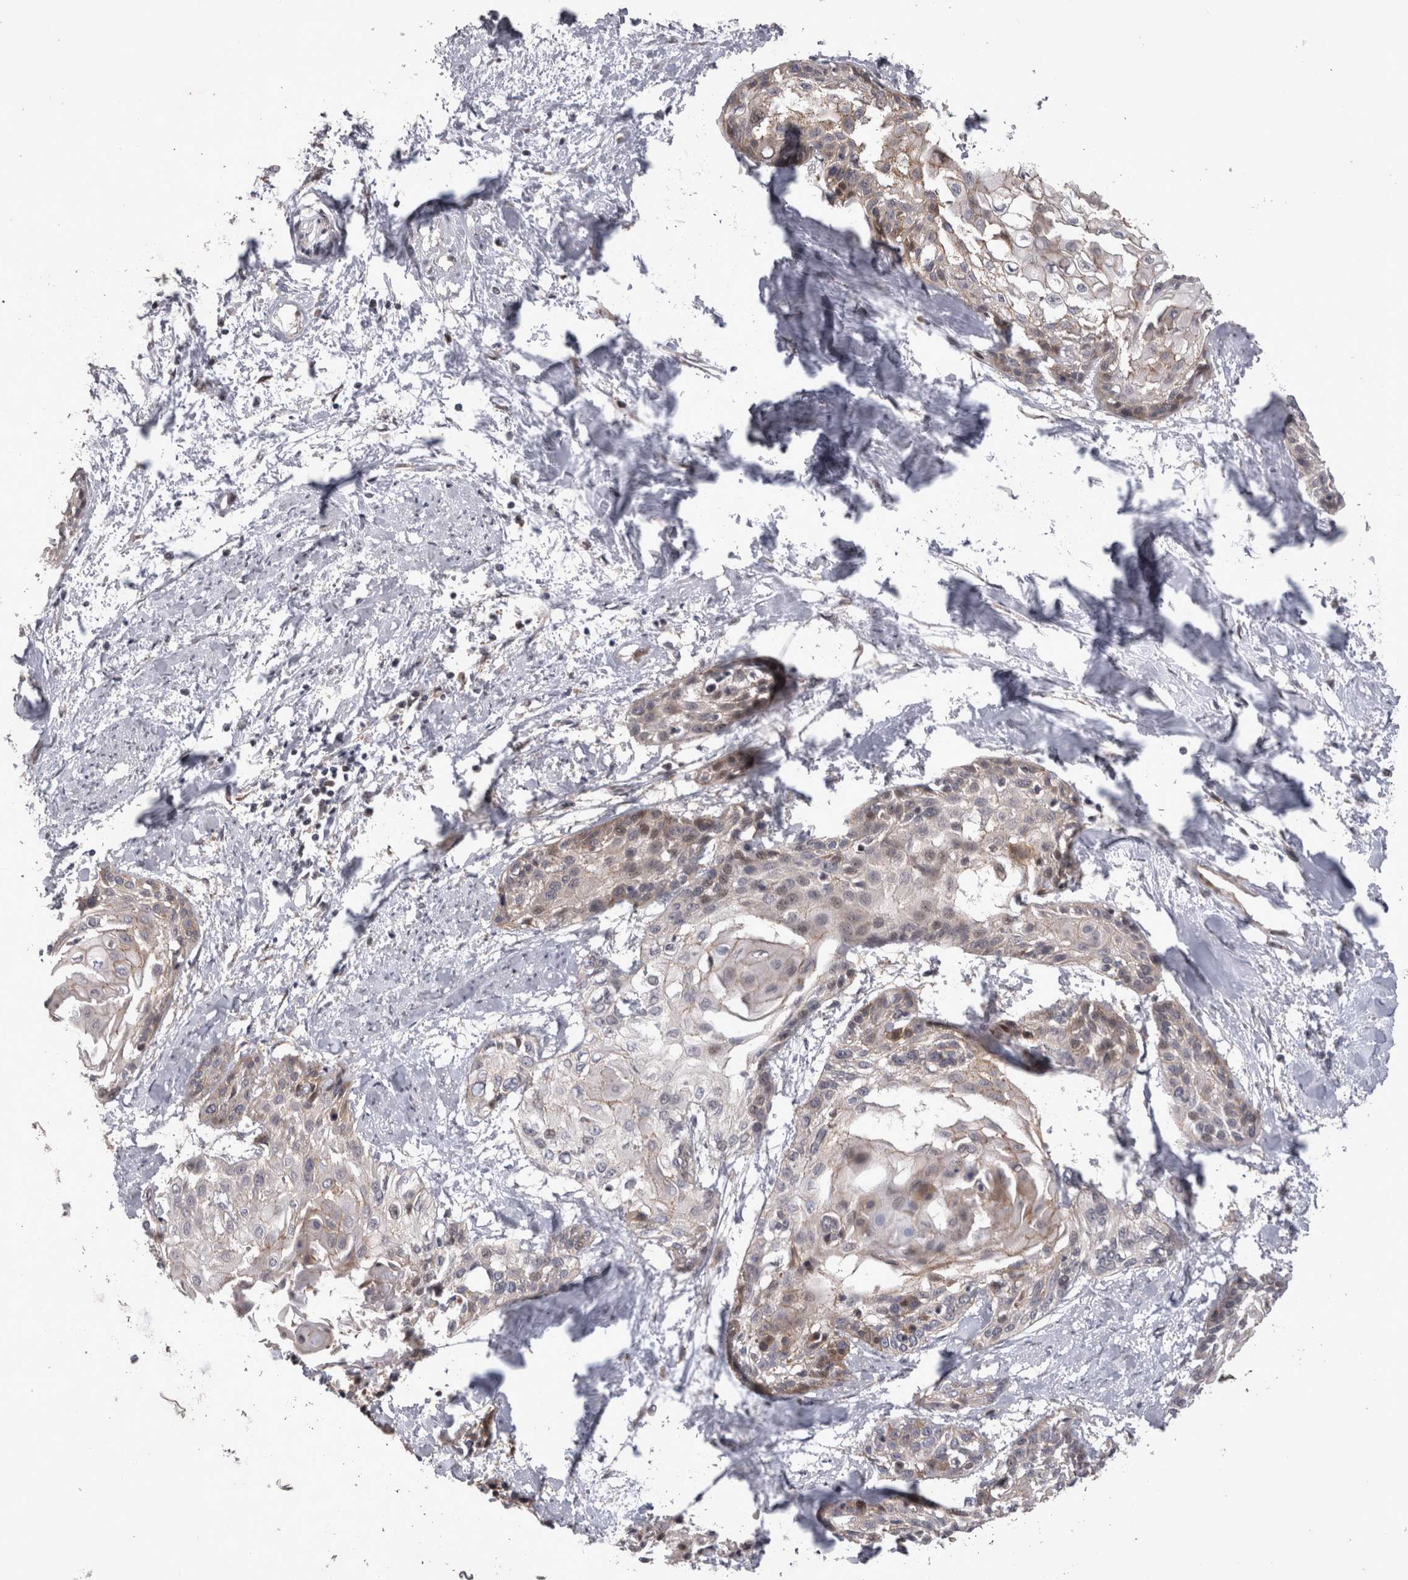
{"staining": {"intensity": "weak", "quantity": "25%-75%", "location": "cytoplasmic/membranous"}, "tissue": "cervical cancer", "cell_type": "Tumor cells", "image_type": "cancer", "snomed": [{"axis": "morphology", "description": "Squamous cell carcinoma, NOS"}, {"axis": "topography", "description": "Cervix"}], "caption": "Human cervical cancer (squamous cell carcinoma) stained with a protein marker exhibits weak staining in tumor cells.", "gene": "NENF", "patient": {"sex": "female", "age": 57}}